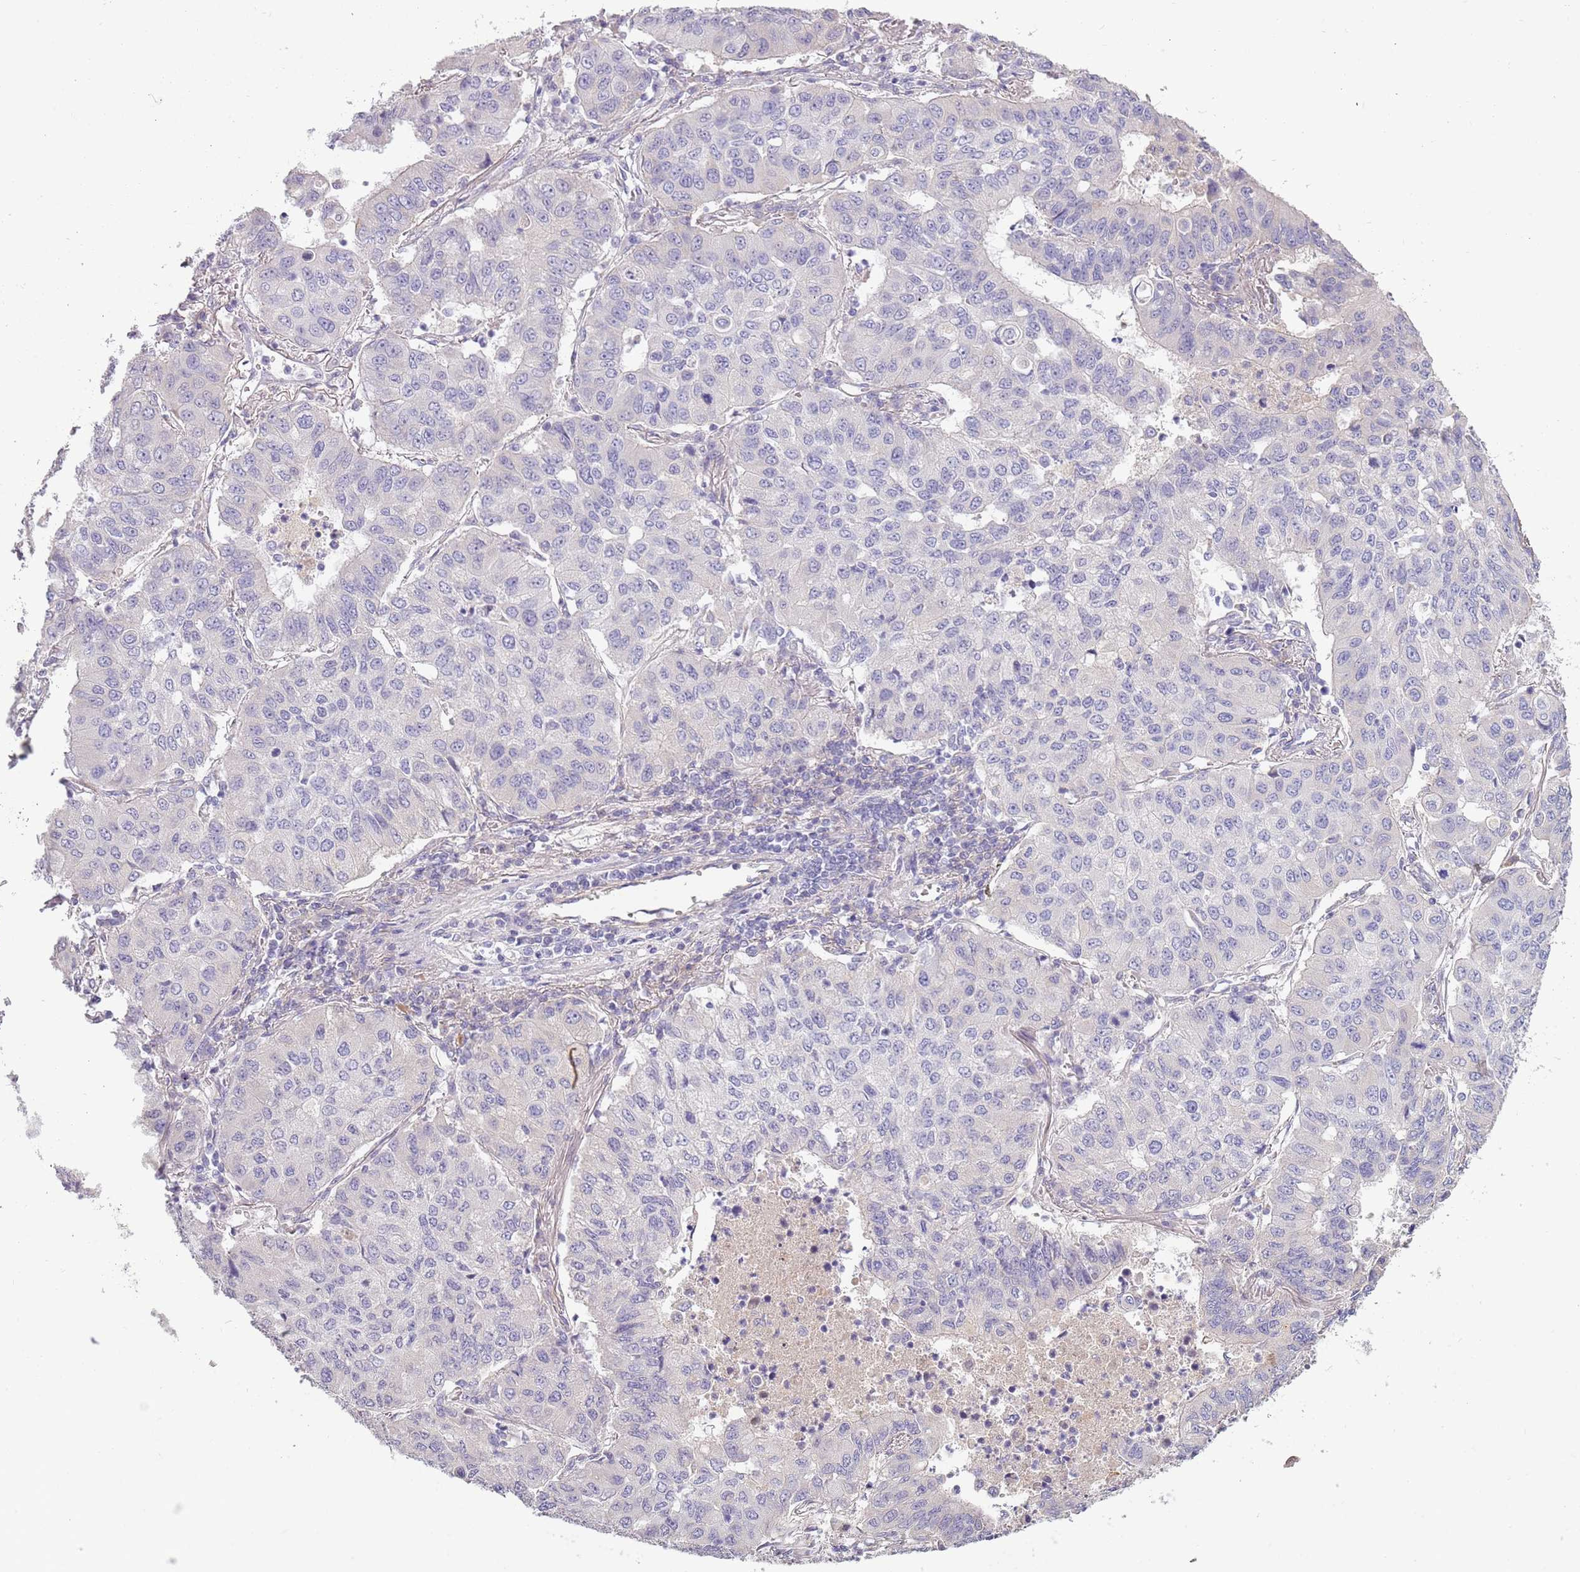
{"staining": {"intensity": "negative", "quantity": "none", "location": "none"}, "tissue": "lung cancer", "cell_type": "Tumor cells", "image_type": "cancer", "snomed": [{"axis": "morphology", "description": "Squamous cell carcinoma, NOS"}, {"axis": "topography", "description": "Lung"}], "caption": "Immunohistochemistry (IHC) of human lung cancer (squamous cell carcinoma) reveals no positivity in tumor cells.", "gene": "TNFRSF6B", "patient": {"sex": "male", "age": 74}}